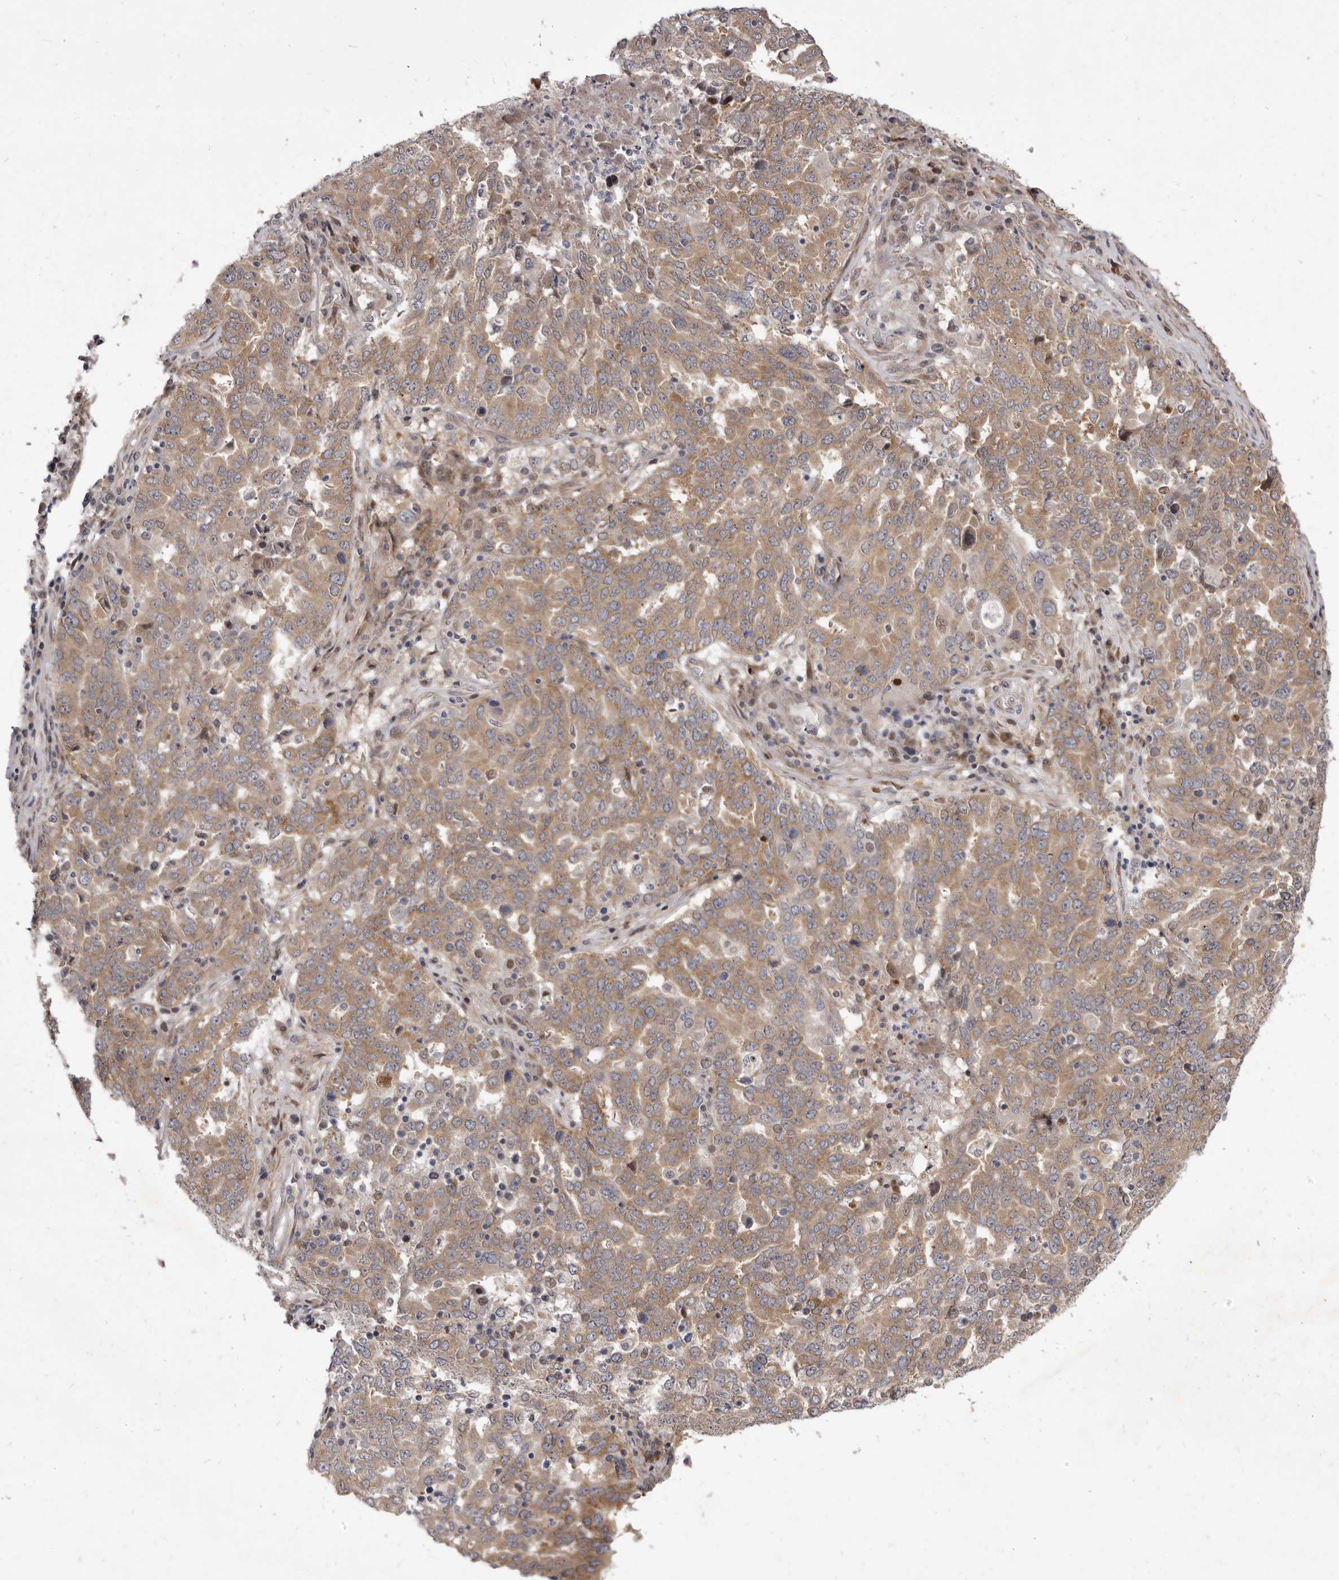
{"staining": {"intensity": "moderate", "quantity": ">75%", "location": "cytoplasmic/membranous"}, "tissue": "ovarian cancer", "cell_type": "Tumor cells", "image_type": "cancer", "snomed": [{"axis": "morphology", "description": "Carcinoma, endometroid"}, {"axis": "topography", "description": "Ovary"}], "caption": "Human endometroid carcinoma (ovarian) stained with a brown dye exhibits moderate cytoplasmic/membranous positive expression in approximately >75% of tumor cells.", "gene": "TBC1D8B", "patient": {"sex": "female", "age": 62}}